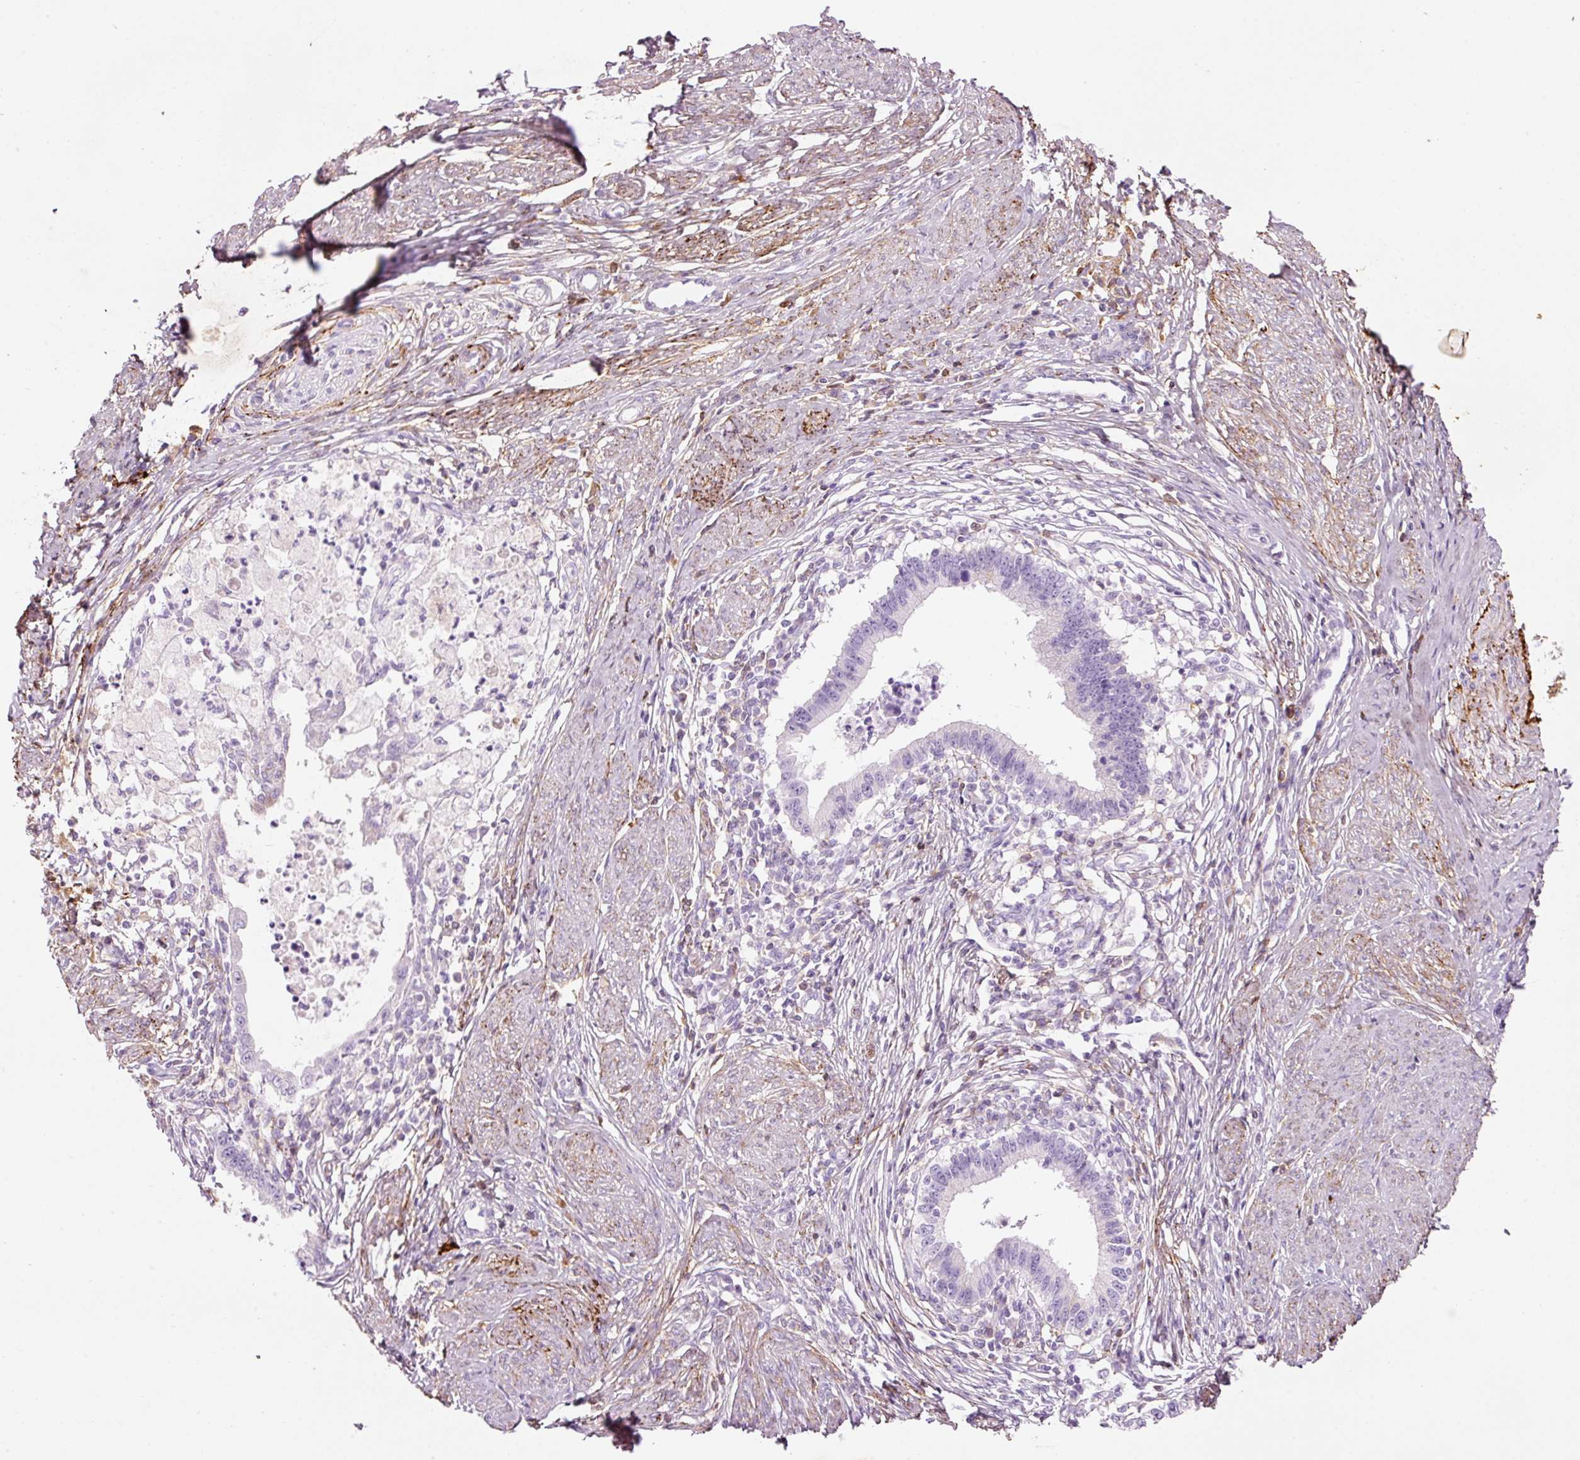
{"staining": {"intensity": "negative", "quantity": "none", "location": "none"}, "tissue": "cervical cancer", "cell_type": "Tumor cells", "image_type": "cancer", "snomed": [{"axis": "morphology", "description": "Adenocarcinoma, NOS"}, {"axis": "topography", "description": "Cervix"}], "caption": "DAB (3,3'-diaminobenzidine) immunohistochemical staining of human cervical cancer (adenocarcinoma) exhibits no significant expression in tumor cells.", "gene": "MFAP4", "patient": {"sex": "female", "age": 36}}